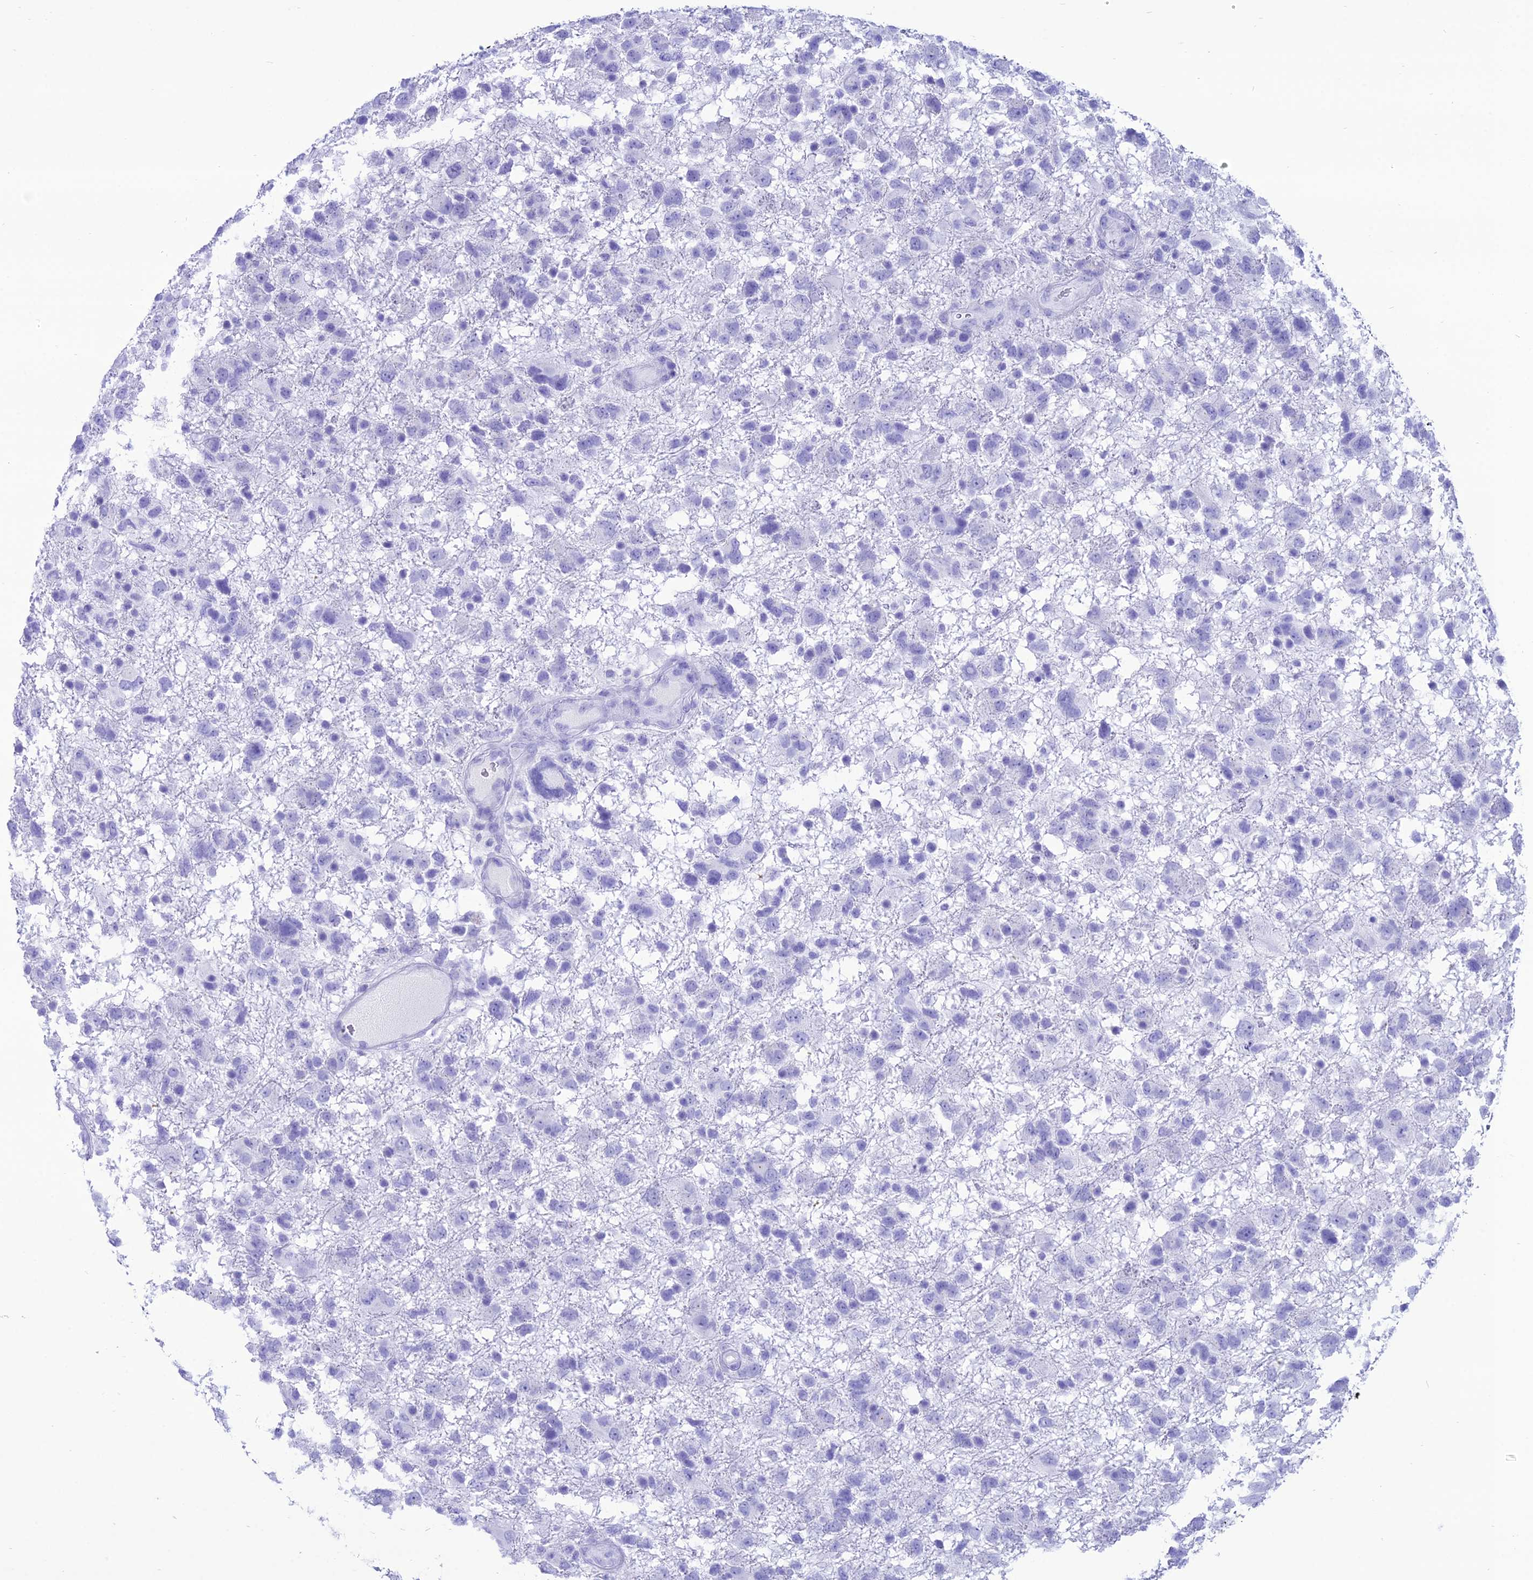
{"staining": {"intensity": "negative", "quantity": "none", "location": "none"}, "tissue": "glioma", "cell_type": "Tumor cells", "image_type": "cancer", "snomed": [{"axis": "morphology", "description": "Glioma, malignant, High grade"}, {"axis": "topography", "description": "Brain"}], "caption": "The IHC histopathology image has no significant positivity in tumor cells of malignant glioma (high-grade) tissue. (Stains: DAB IHC with hematoxylin counter stain, Microscopy: brightfield microscopy at high magnification).", "gene": "PNMA5", "patient": {"sex": "male", "age": 61}}